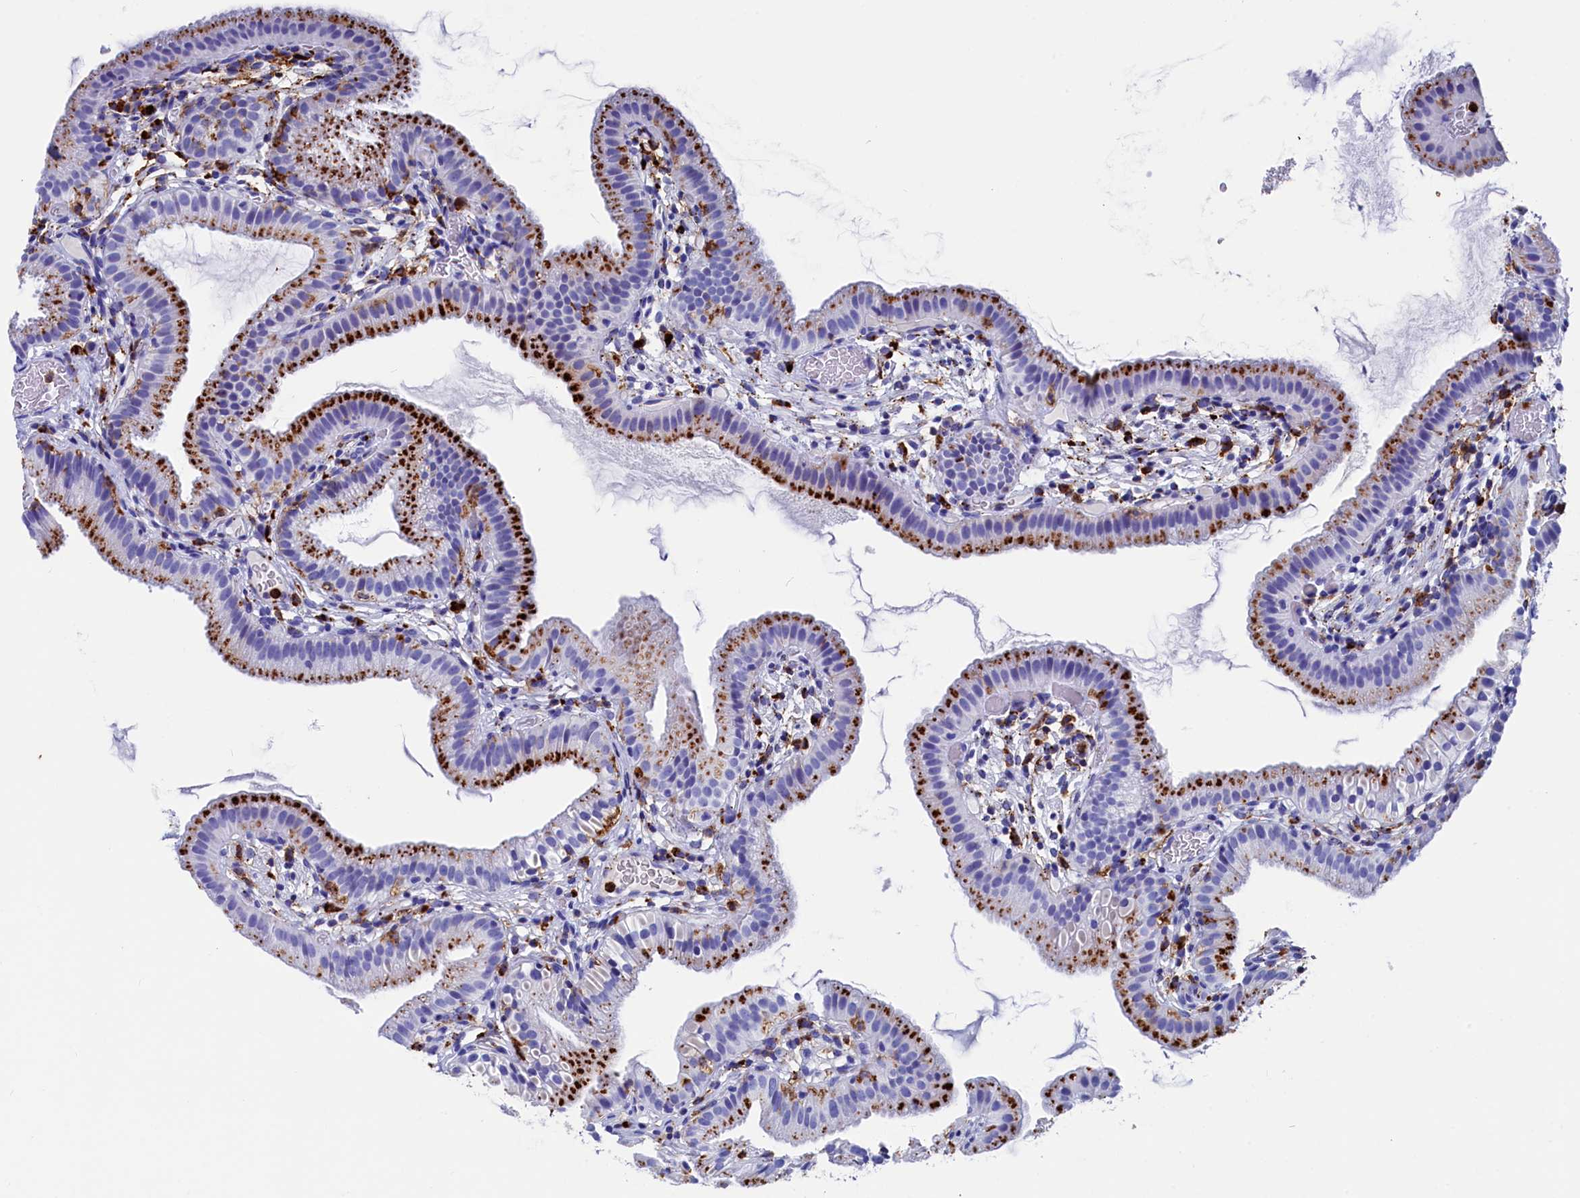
{"staining": {"intensity": "strong", "quantity": "25%-75%", "location": "cytoplasmic/membranous"}, "tissue": "gallbladder", "cell_type": "Glandular cells", "image_type": "normal", "snomed": [{"axis": "morphology", "description": "Normal tissue, NOS"}, {"axis": "topography", "description": "Gallbladder"}], "caption": "Immunohistochemistry (IHC) of normal gallbladder displays high levels of strong cytoplasmic/membranous positivity in approximately 25%-75% of glandular cells.", "gene": "PLAC8", "patient": {"sex": "female", "age": 46}}